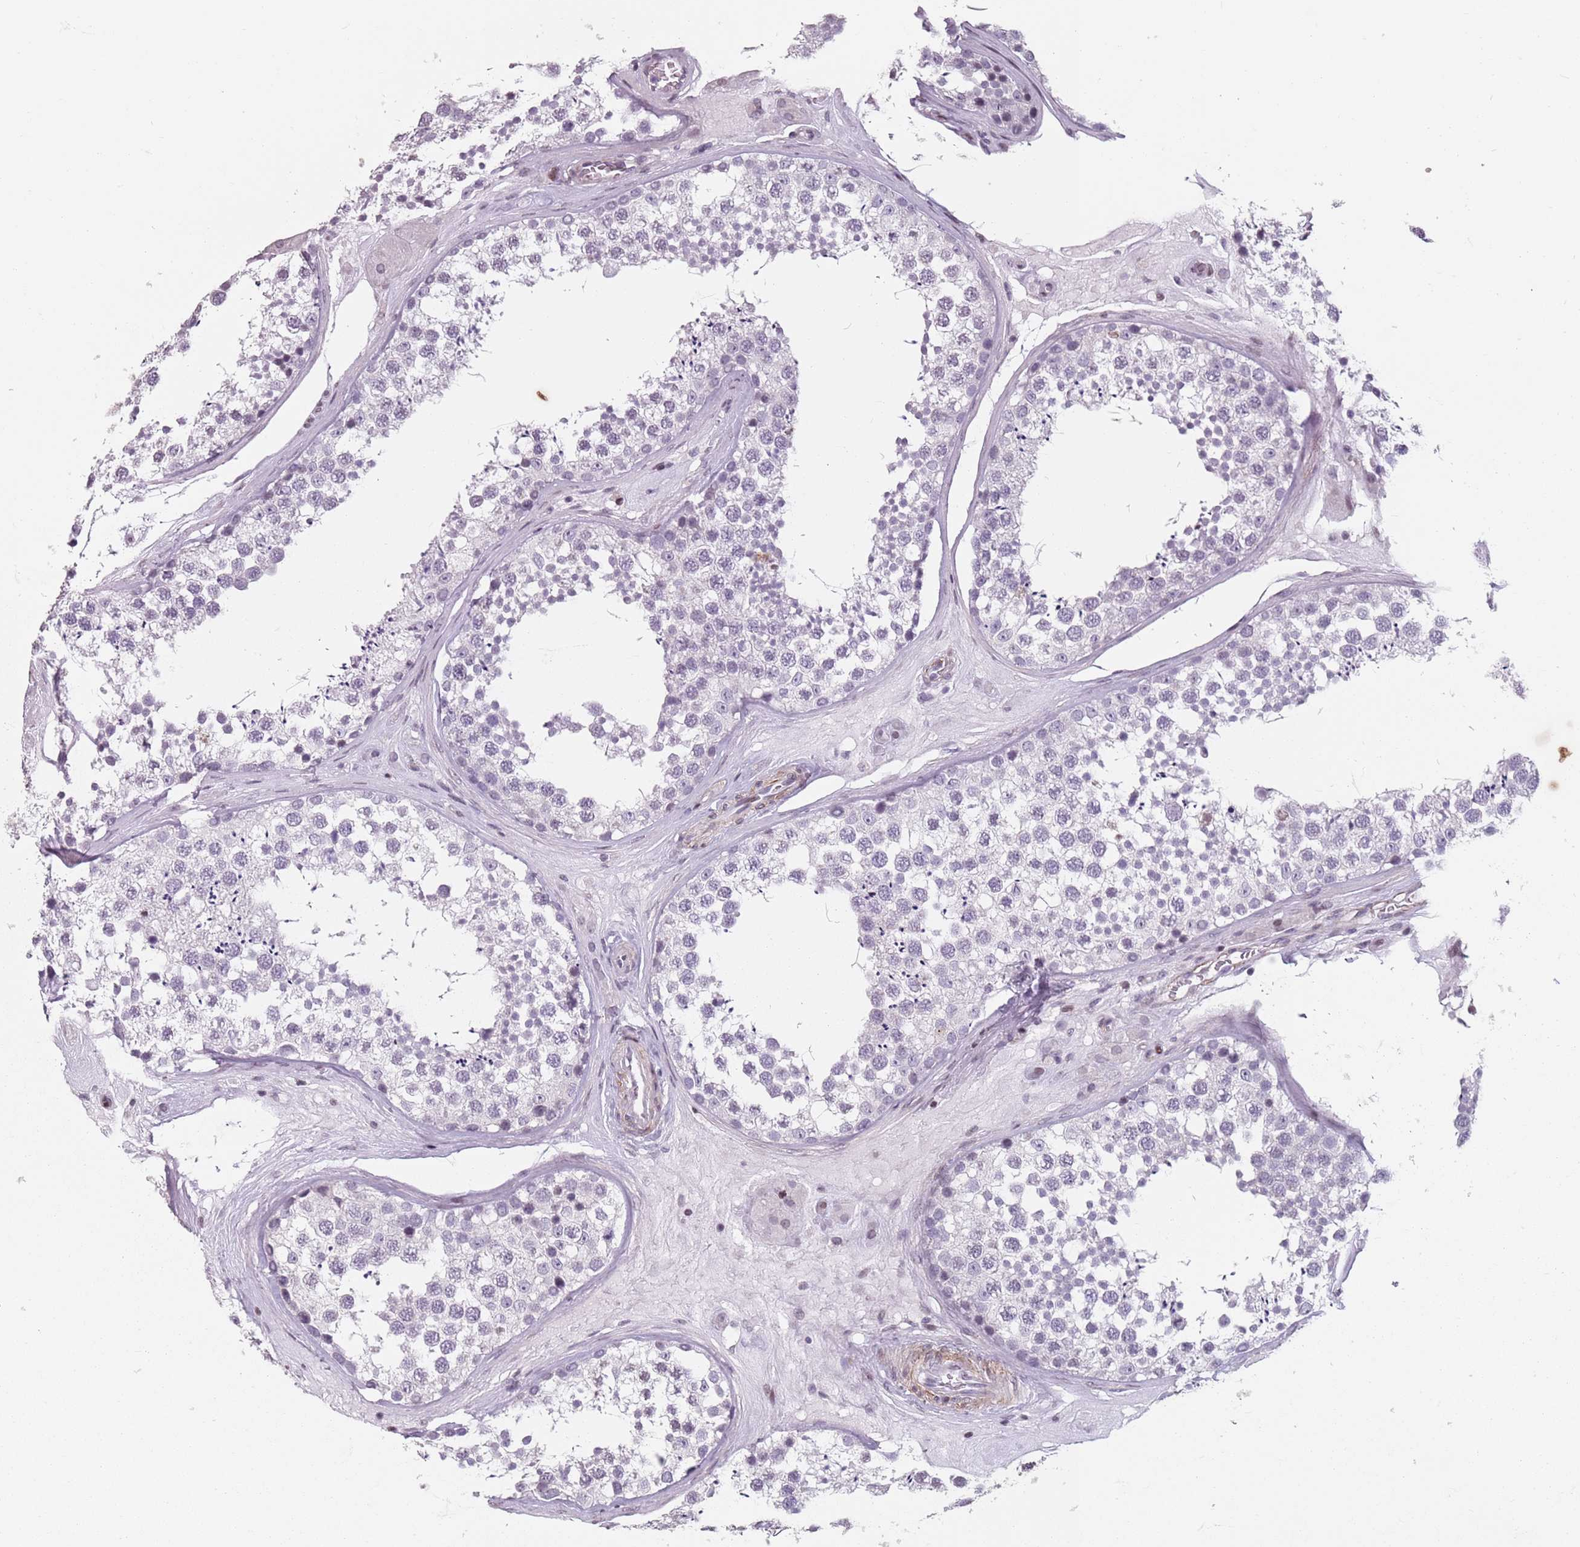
{"staining": {"intensity": "negative", "quantity": "none", "location": "none"}, "tissue": "testis", "cell_type": "Cells in seminiferous ducts", "image_type": "normal", "snomed": [{"axis": "morphology", "description": "Normal tissue, NOS"}, {"axis": "topography", "description": "Testis"}], "caption": "This is a histopathology image of immunohistochemistry (IHC) staining of normal testis, which shows no expression in cells in seminiferous ducts.", "gene": "TMC4", "patient": {"sex": "male", "age": 46}}